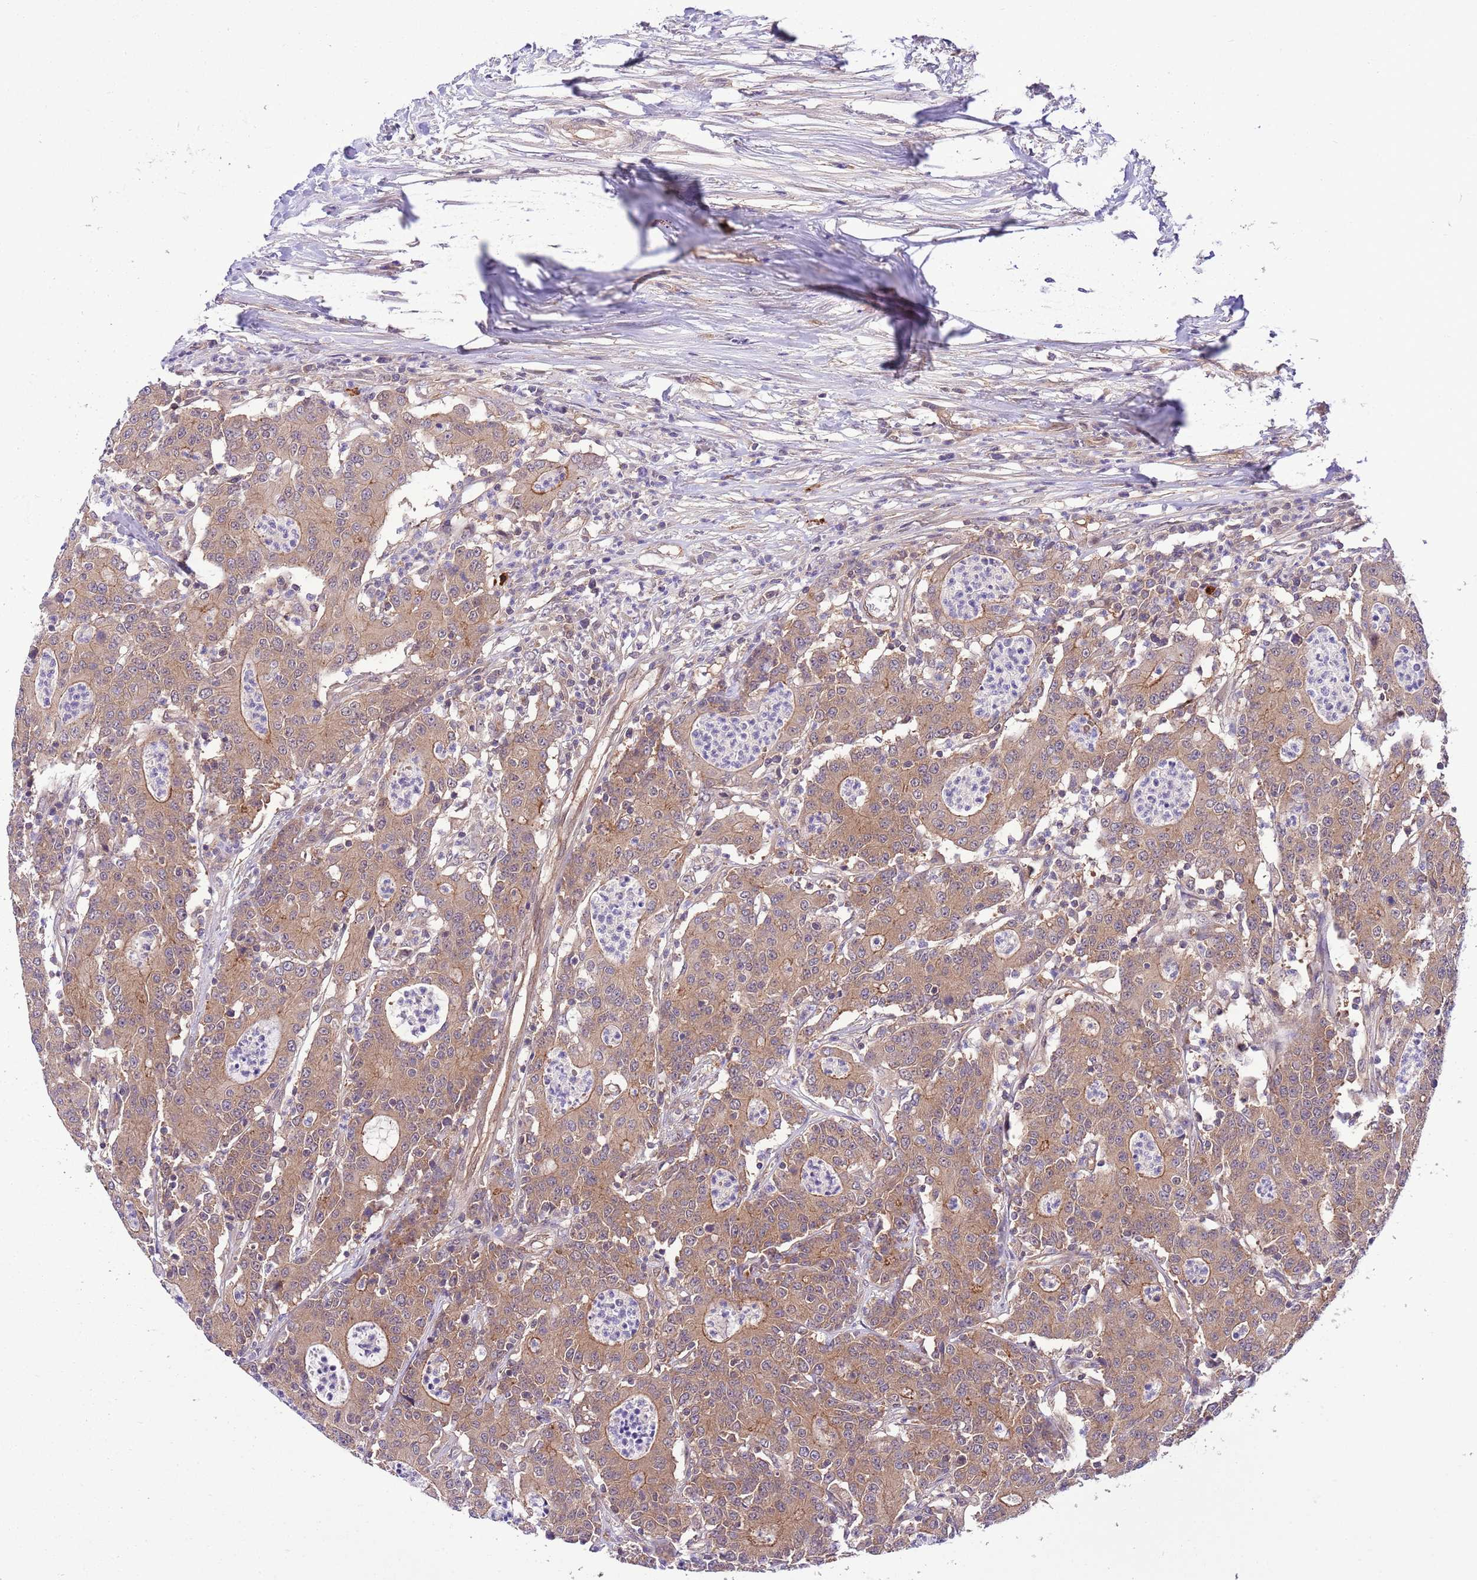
{"staining": {"intensity": "moderate", "quantity": ">75%", "location": "cytoplasmic/membranous"}, "tissue": "colorectal cancer", "cell_type": "Tumor cells", "image_type": "cancer", "snomed": [{"axis": "morphology", "description": "Adenocarcinoma, NOS"}, {"axis": "topography", "description": "Colon"}], "caption": "Adenocarcinoma (colorectal) stained with a brown dye demonstrates moderate cytoplasmic/membranous positive expression in approximately >75% of tumor cells.", "gene": "DONSON", "patient": {"sex": "male", "age": 83}}